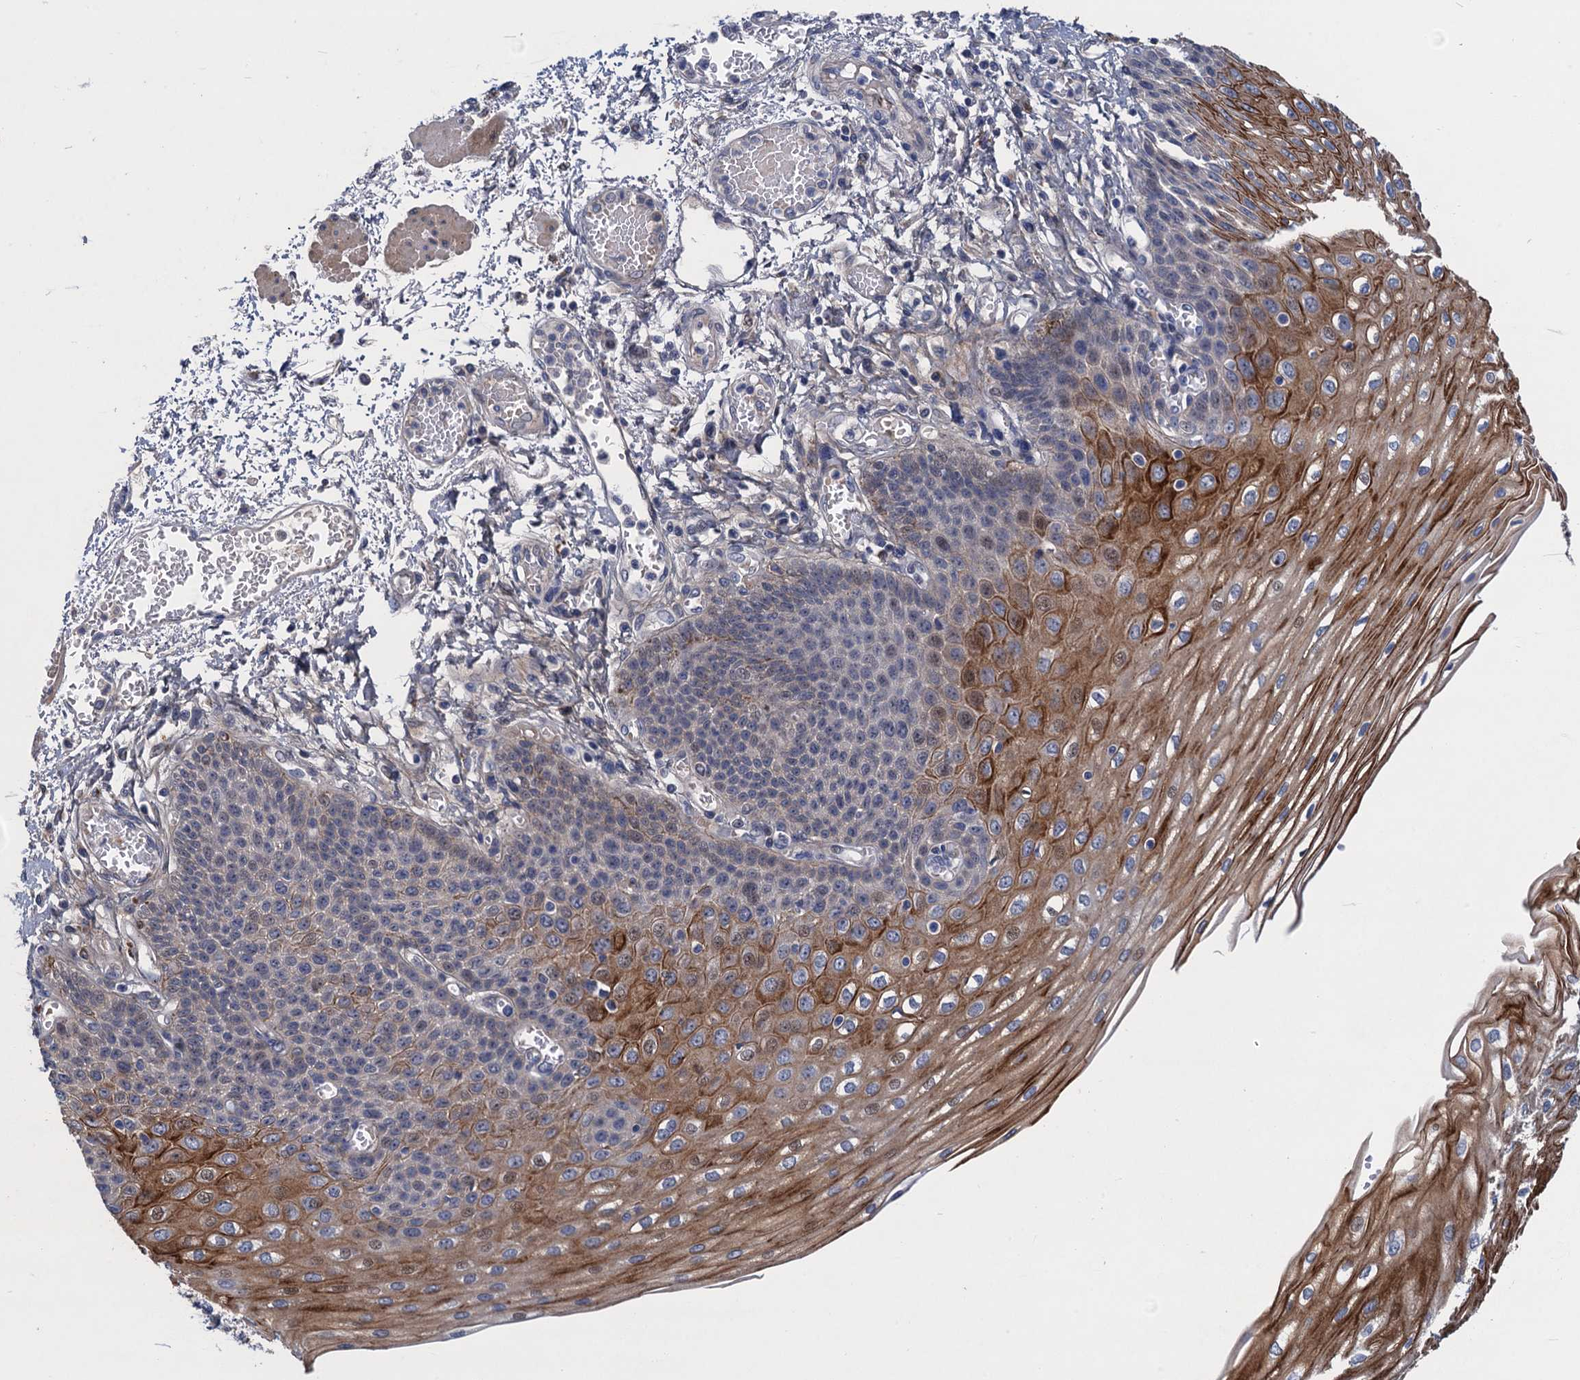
{"staining": {"intensity": "strong", "quantity": "<25%", "location": "cytoplasmic/membranous"}, "tissue": "esophagus", "cell_type": "Squamous epithelial cells", "image_type": "normal", "snomed": [{"axis": "morphology", "description": "Normal tissue, NOS"}, {"axis": "topography", "description": "Esophagus"}], "caption": "Immunohistochemistry image of benign esophagus: esophagus stained using immunohistochemistry exhibits medium levels of strong protein expression localized specifically in the cytoplasmic/membranous of squamous epithelial cells, appearing as a cytoplasmic/membranous brown color.", "gene": "TRAF7", "patient": {"sex": "male", "age": 81}}